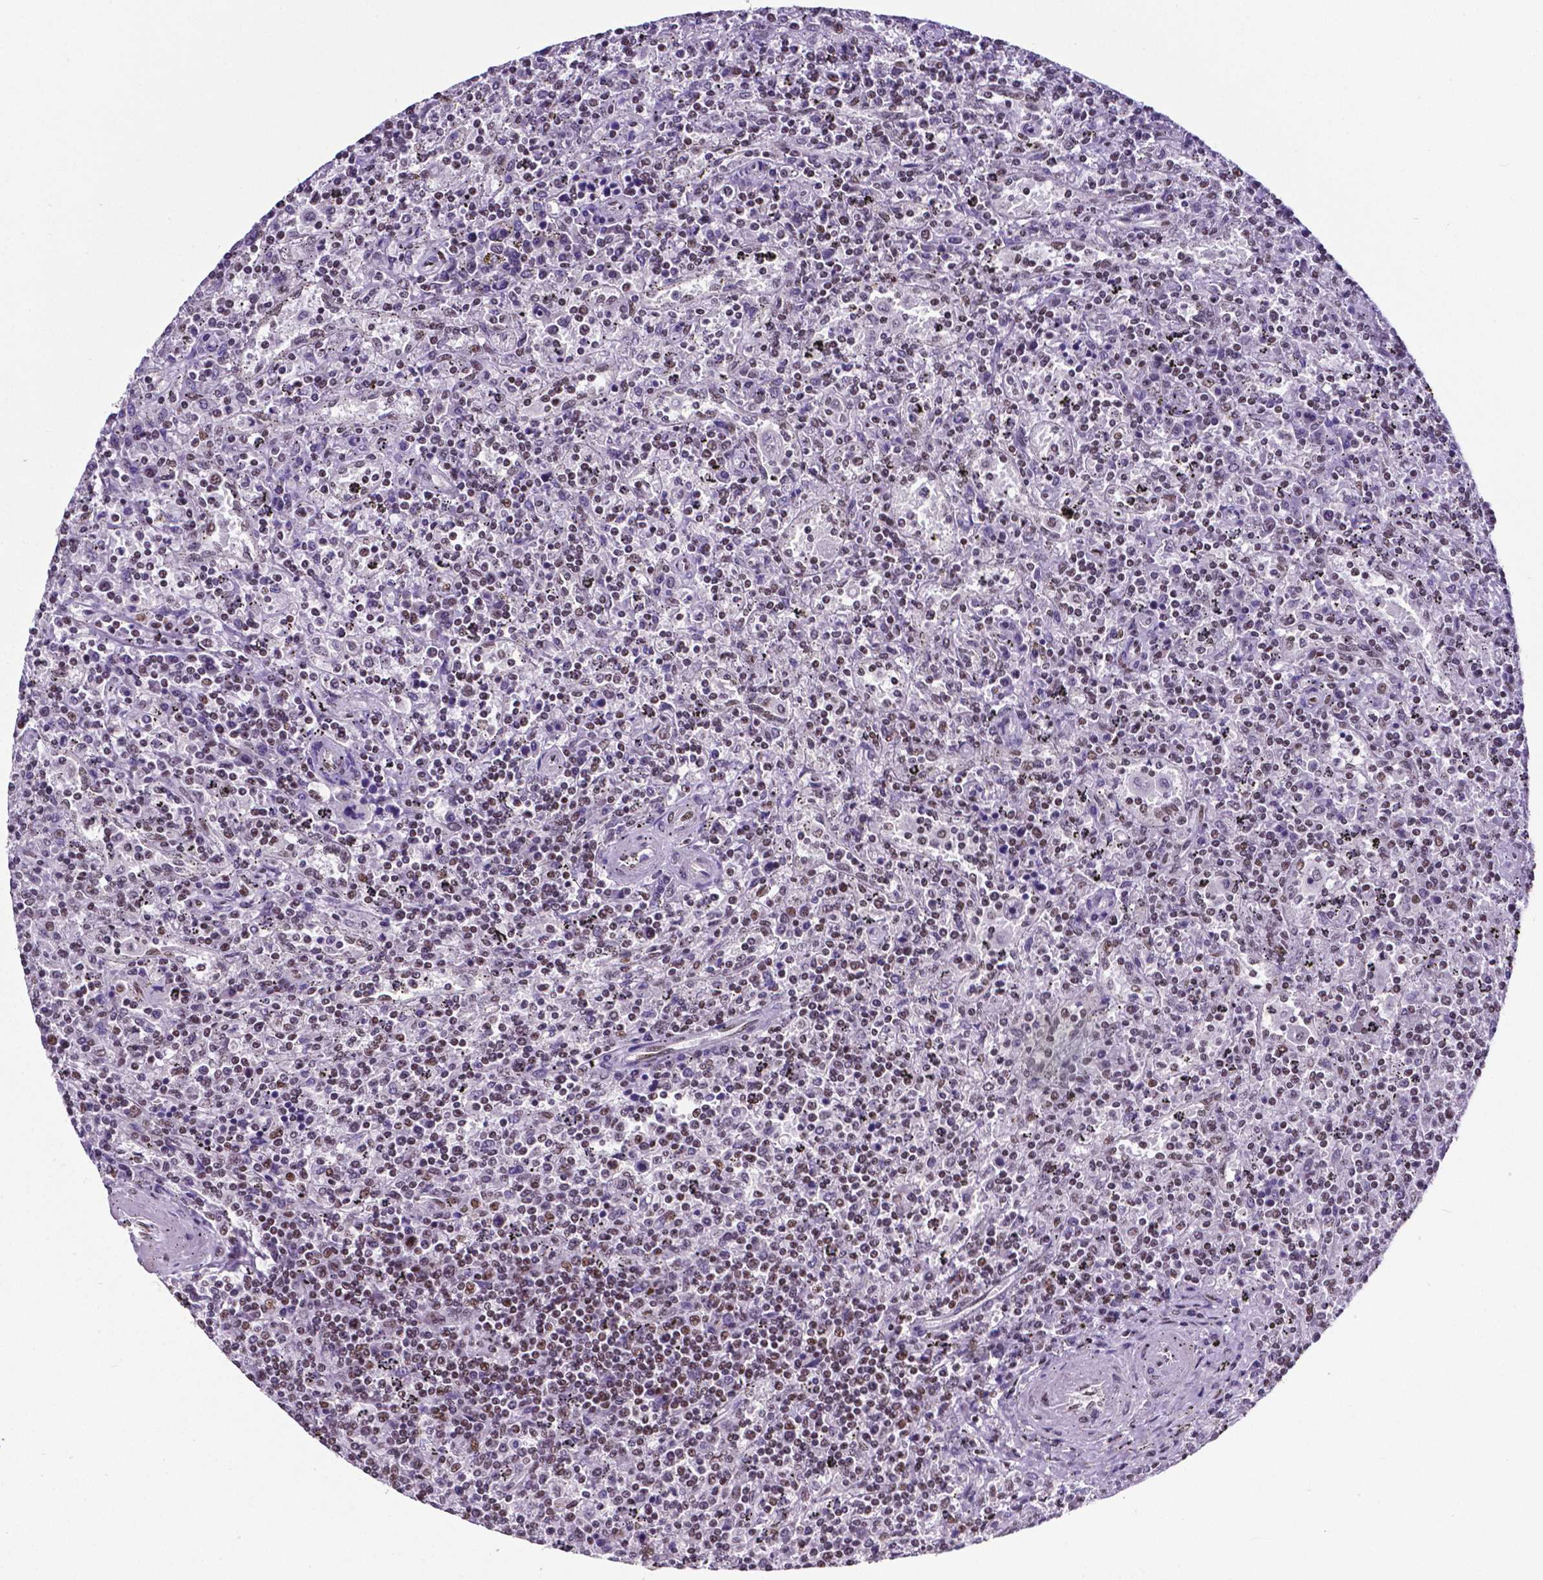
{"staining": {"intensity": "weak", "quantity": "25%-75%", "location": "nuclear"}, "tissue": "lymphoma", "cell_type": "Tumor cells", "image_type": "cancer", "snomed": [{"axis": "morphology", "description": "Malignant lymphoma, non-Hodgkin's type, Low grade"}, {"axis": "topography", "description": "Spleen"}], "caption": "Protein staining reveals weak nuclear expression in approximately 25%-75% of tumor cells in malignant lymphoma, non-Hodgkin's type (low-grade).", "gene": "REST", "patient": {"sex": "male", "age": 62}}